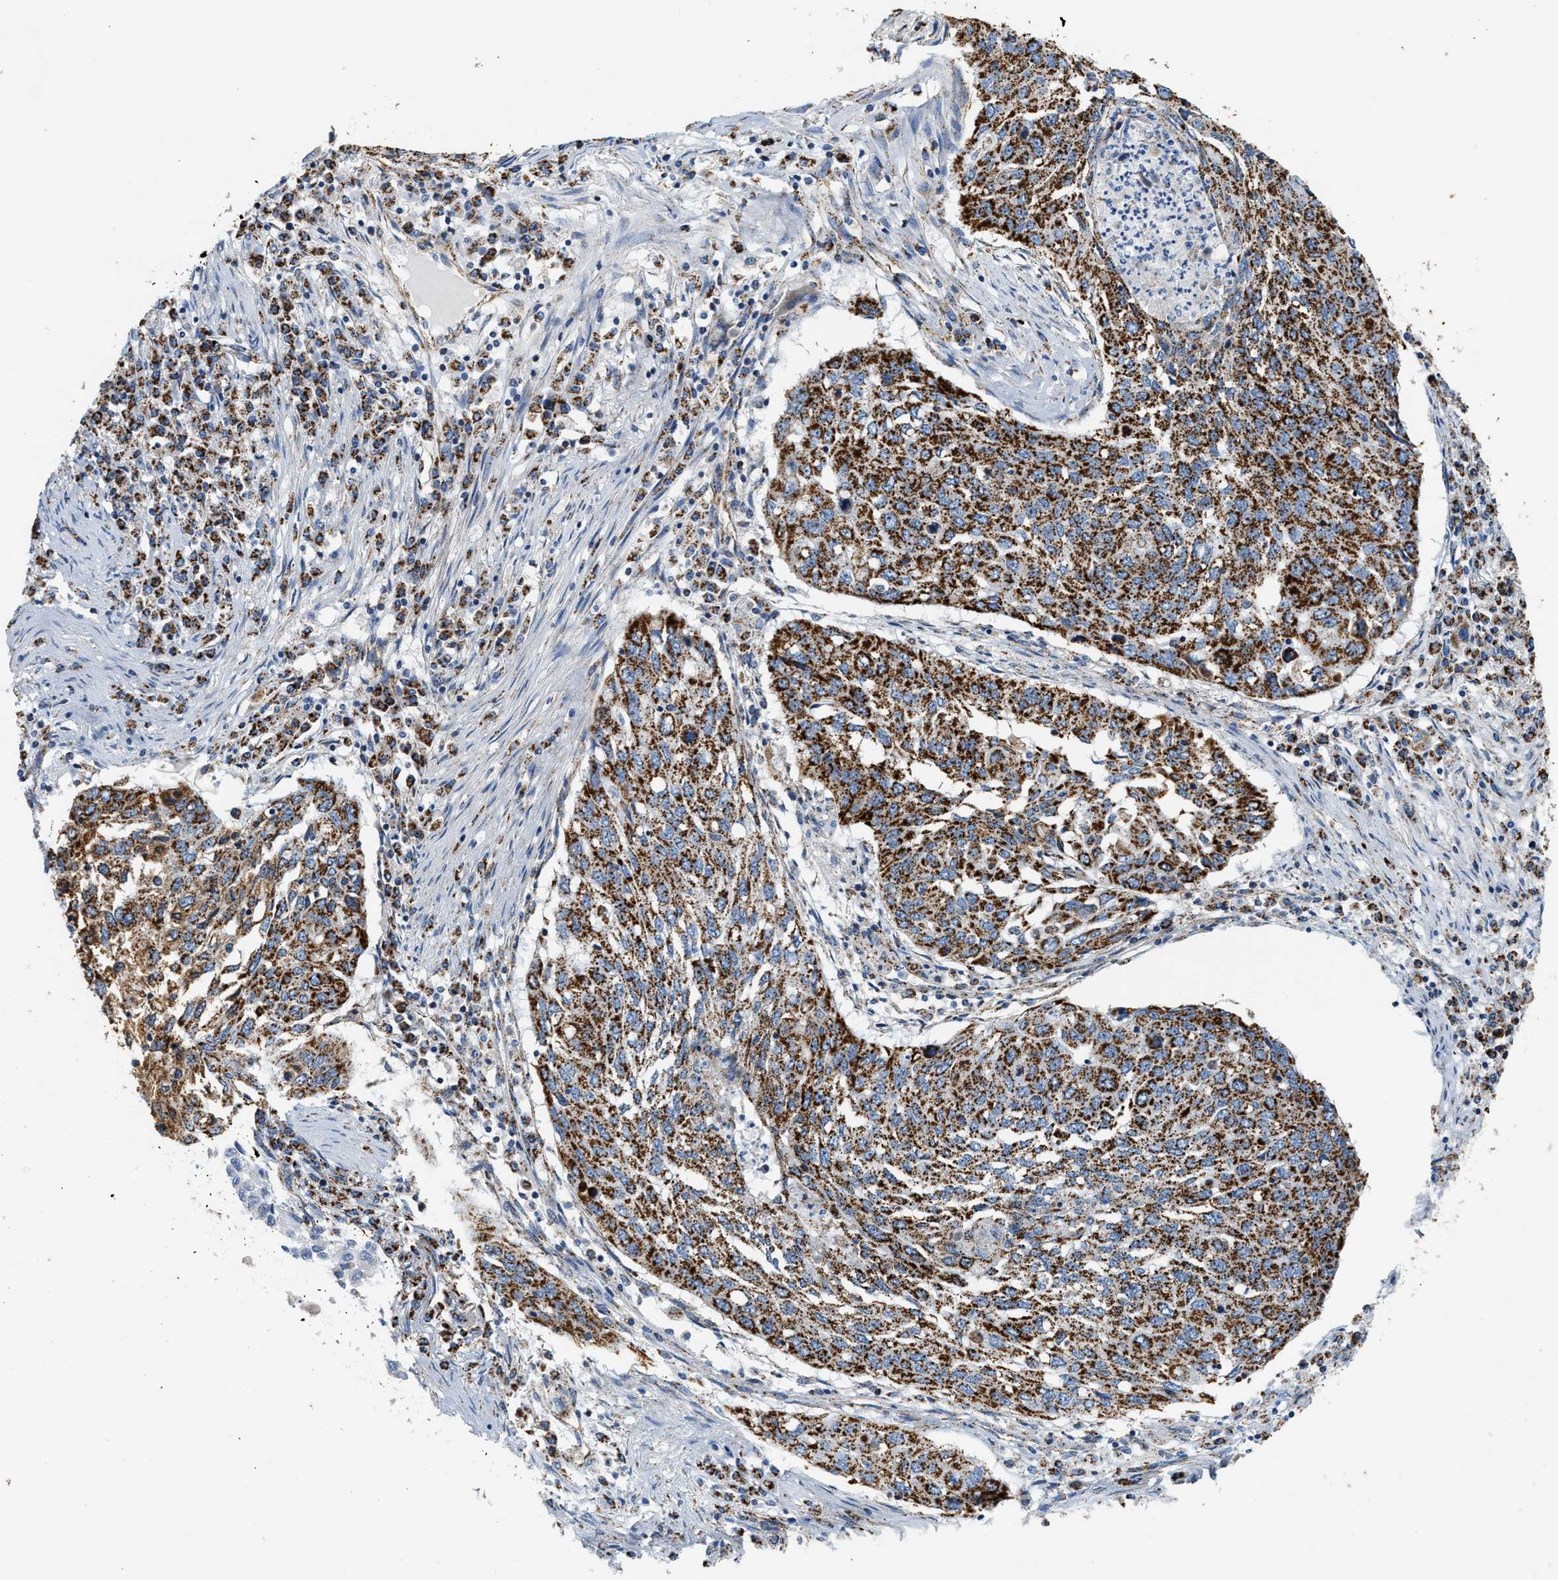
{"staining": {"intensity": "strong", "quantity": ">75%", "location": "cytoplasmic/membranous"}, "tissue": "lung cancer", "cell_type": "Tumor cells", "image_type": "cancer", "snomed": [{"axis": "morphology", "description": "Squamous cell carcinoma, NOS"}, {"axis": "topography", "description": "Lung"}], "caption": "Protein expression by IHC shows strong cytoplasmic/membranous positivity in about >75% of tumor cells in lung cancer (squamous cell carcinoma).", "gene": "SHMT2", "patient": {"sex": "female", "age": 63}}